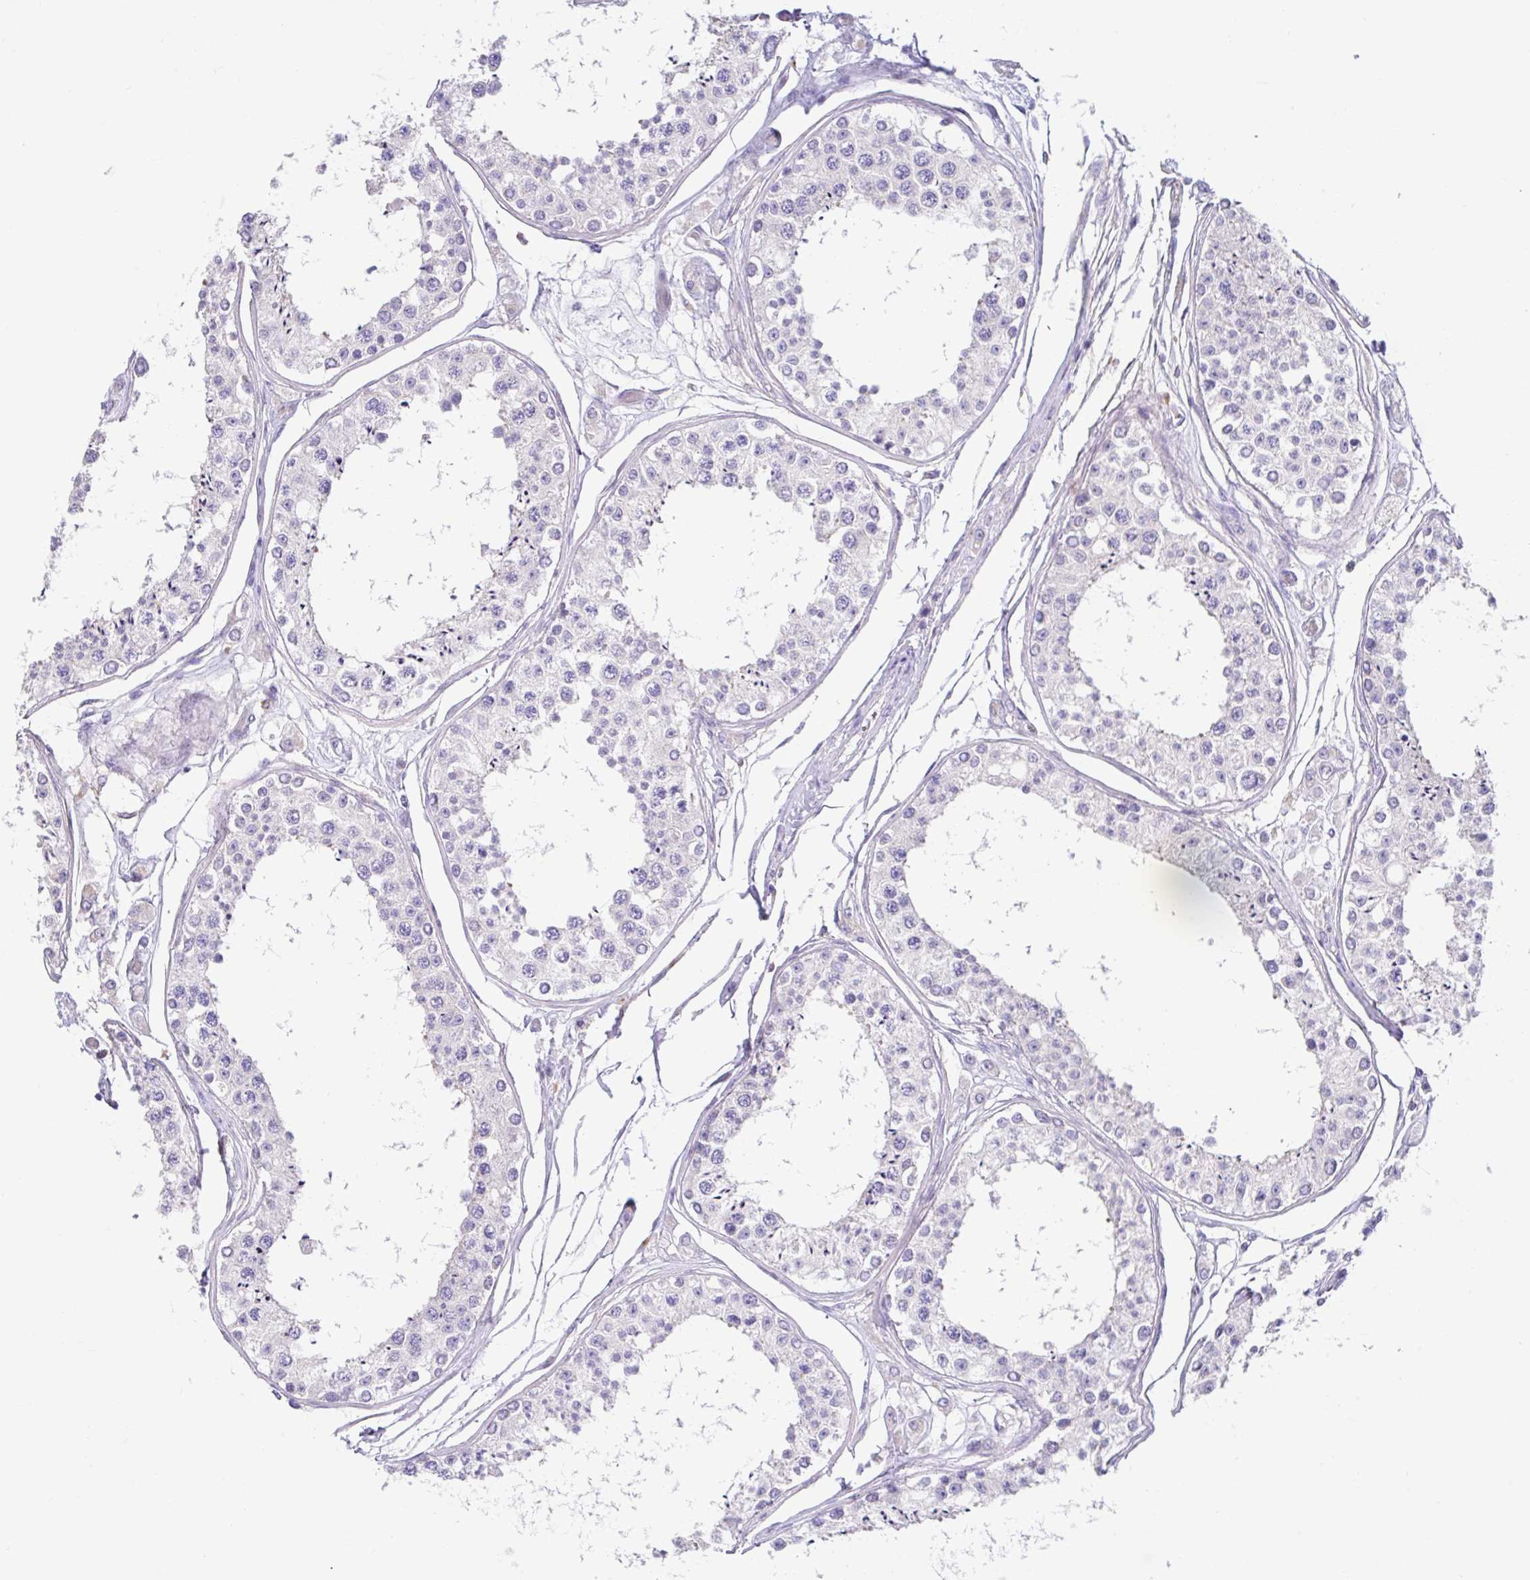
{"staining": {"intensity": "negative", "quantity": "none", "location": "none"}, "tissue": "testis", "cell_type": "Cells in seminiferous ducts", "image_type": "normal", "snomed": [{"axis": "morphology", "description": "Normal tissue, NOS"}, {"axis": "topography", "description": "Testis"}], "caption": "An immunohistochemistry (IHC) photomicrograph of normal testis is shown. There is no staining in cells in seminiferous ducts of testis.", "gene": "ZNF33A", "patient": {"sex": "male", "age": 25}}